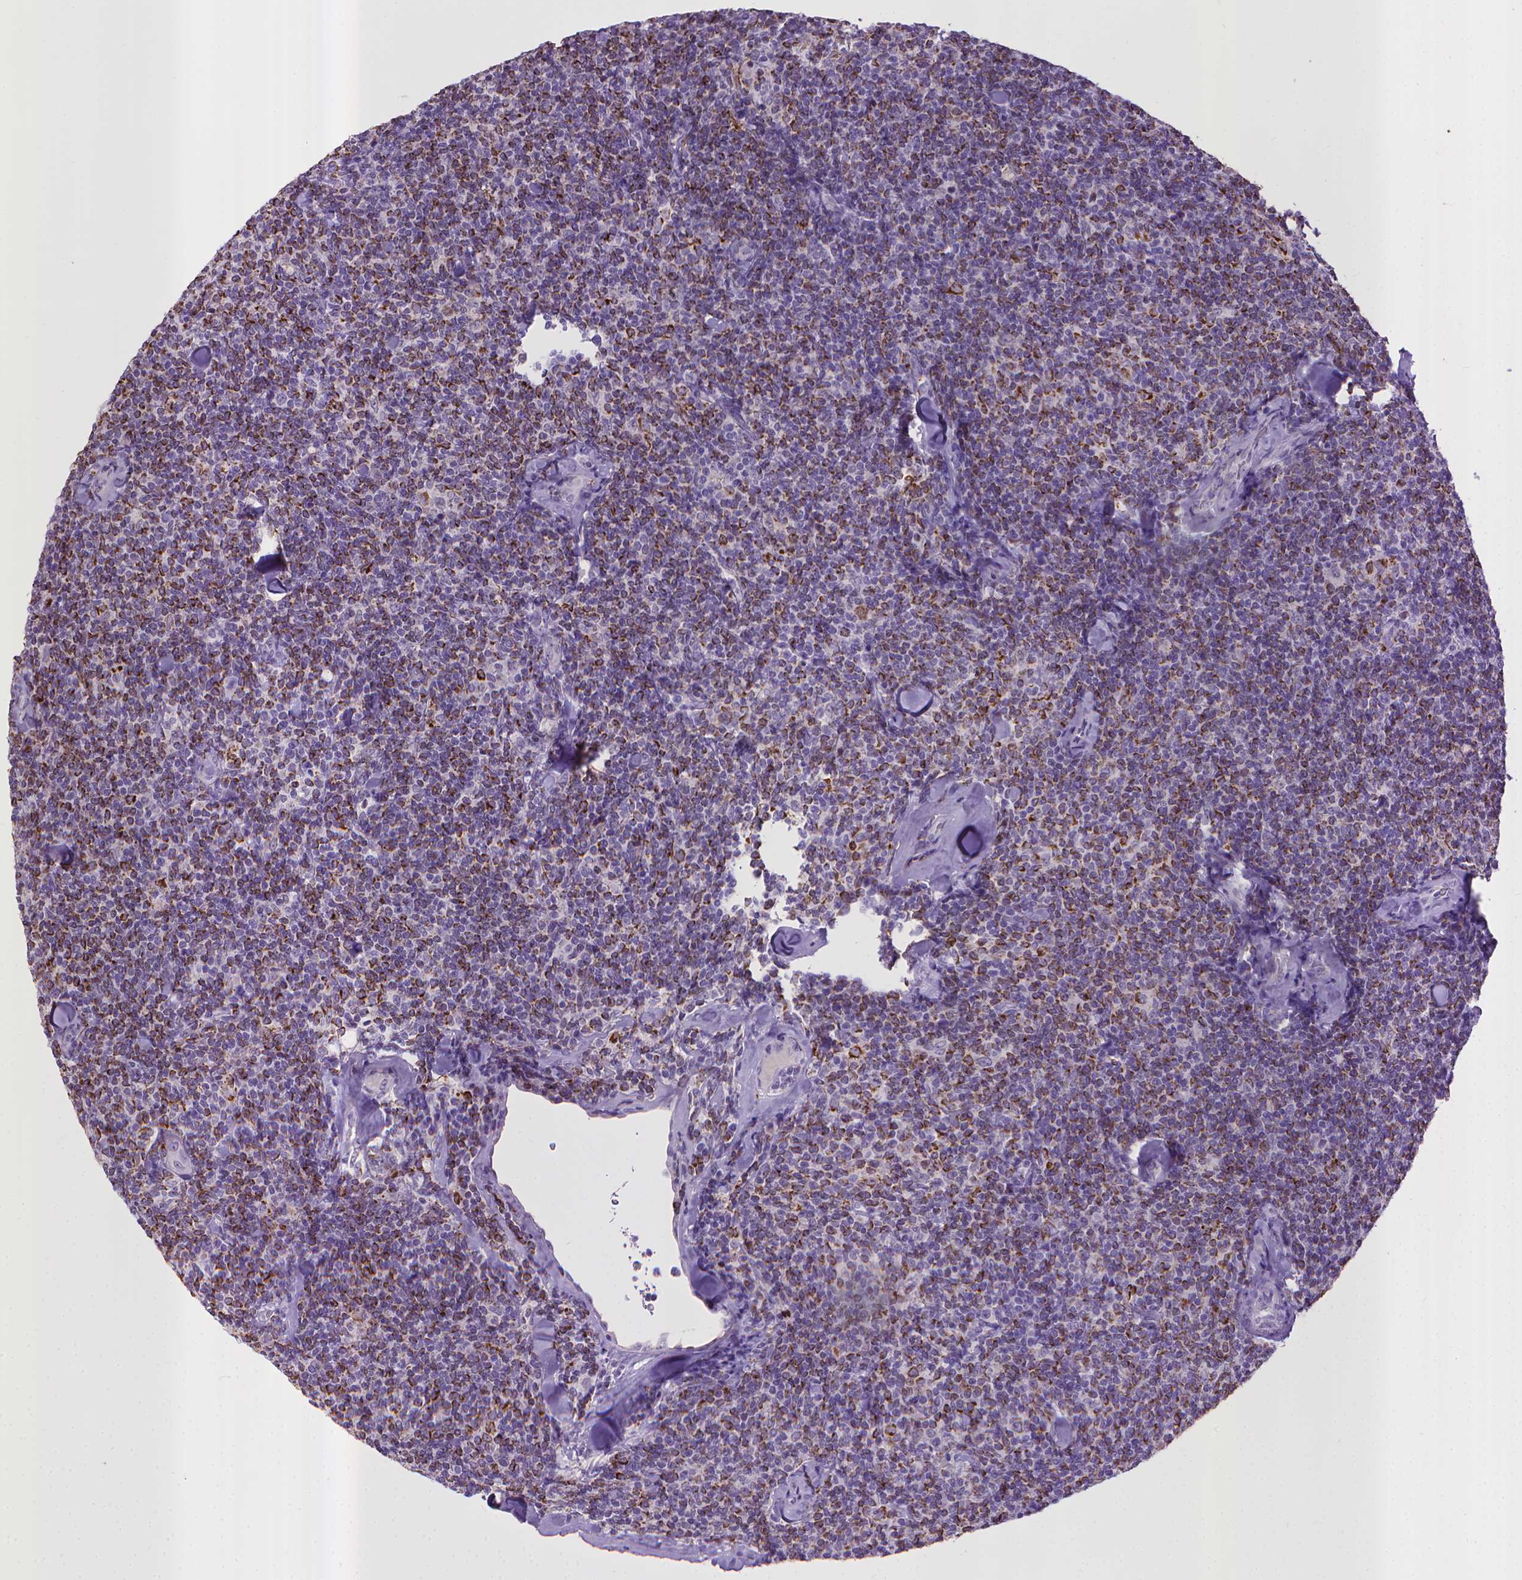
{"staining": {"intensity": "strong", "quantity": "25%-75%", "location": "cytoplasmic/membranous"}, "tissue": "lymphoma", "cell_type": "Tumor cells", "image_type": "cancer", "snomed": [{"axis": "morphology", "description": "Malignant lymphoma, non-Hodgkin's type, Low grade"}, {"axis": "topography", "description": "Lymph node"}], "caption": "Strong cytoplasmic/membranous positivity is seen in approximately 25%-75% of tumor cells in lymphoma. The staining is performed using DAB brown chromogen to label protein expression. The nuclei are counter-stained blue using hematoxylin.", "gene": "KMO", "patient": {"sex": "female", "age": 56}}